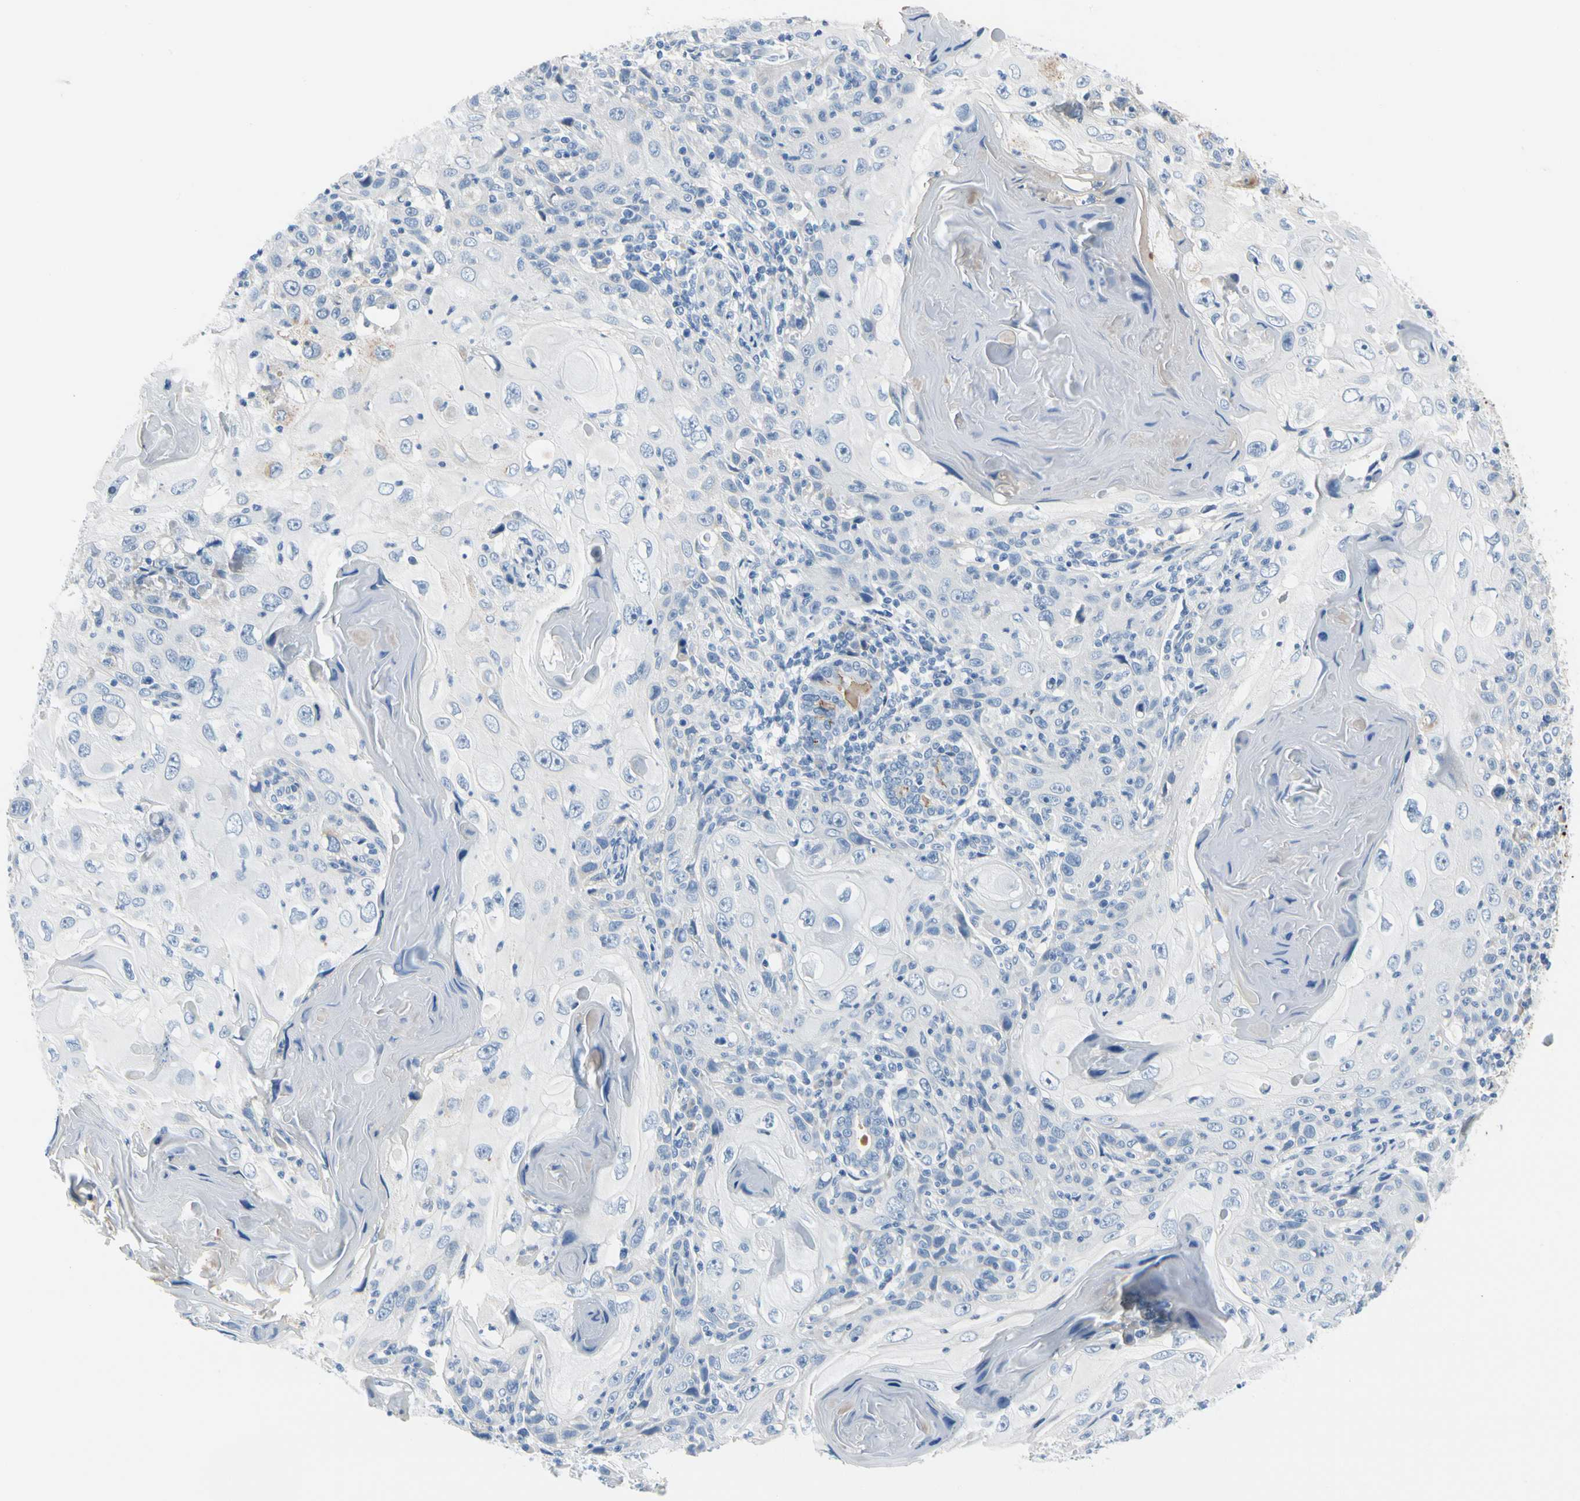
{"staining": {"intensity": "negative", "quantity": "none", "location": "none"}, "tissue": "skin cancer", "cell_type": "Tumor cells", "image_type": "cancer", "snomed": [{"axis": "morphology", "description": "Squamous cell carcinoma, NOS"}, {"axis": "topography", "description": "Skin"}], "caption": "Photomicrograph shows no significant protein staining in tumor cells of skin cancer. (Brightfield microscopy of DAB immunohistochemistry (IHC) at high magnification).", "gene": "MUC5B", "patient": {"sex": "female", "age": 88}}